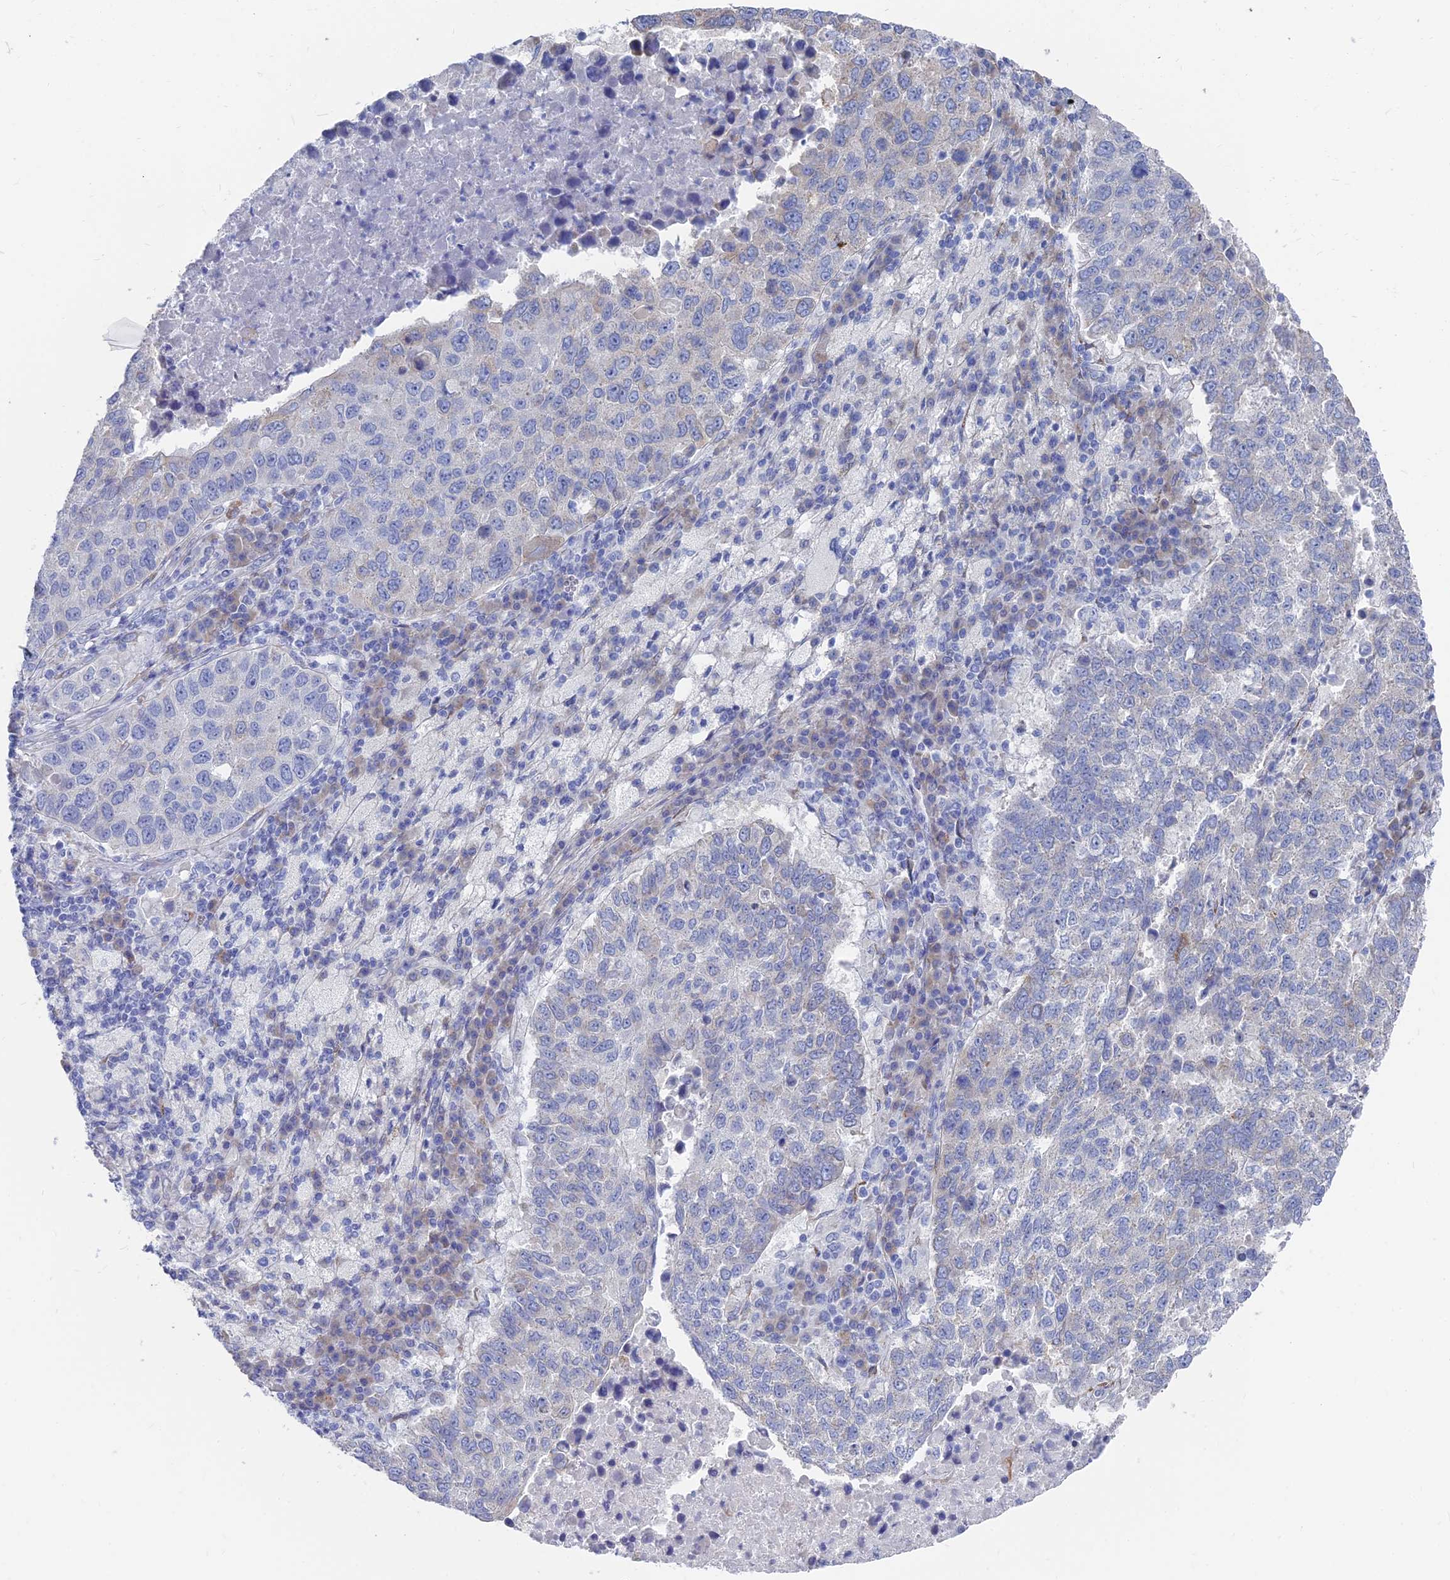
{"staining": {"intensity": "negative", "quantity": "none", "location": "none"}, "tissue": "lung cancer", "cell_type": "Tumor cells", "image_type": "cancer", "snomed": [{"axis": "morphology", "description": "Squamous cell carcinoma, NOS"}, {"axis": "topography", "description": "Lung"}], "caption": "DAB immunohistochemical staining of human lung squamous cell carcinoma reveals no significant staining in tumor cells. (IHC, brightfield microscopy, high magnification).", "gene": "TNNT3", "patient": {"sex": "male", "age": 73}}